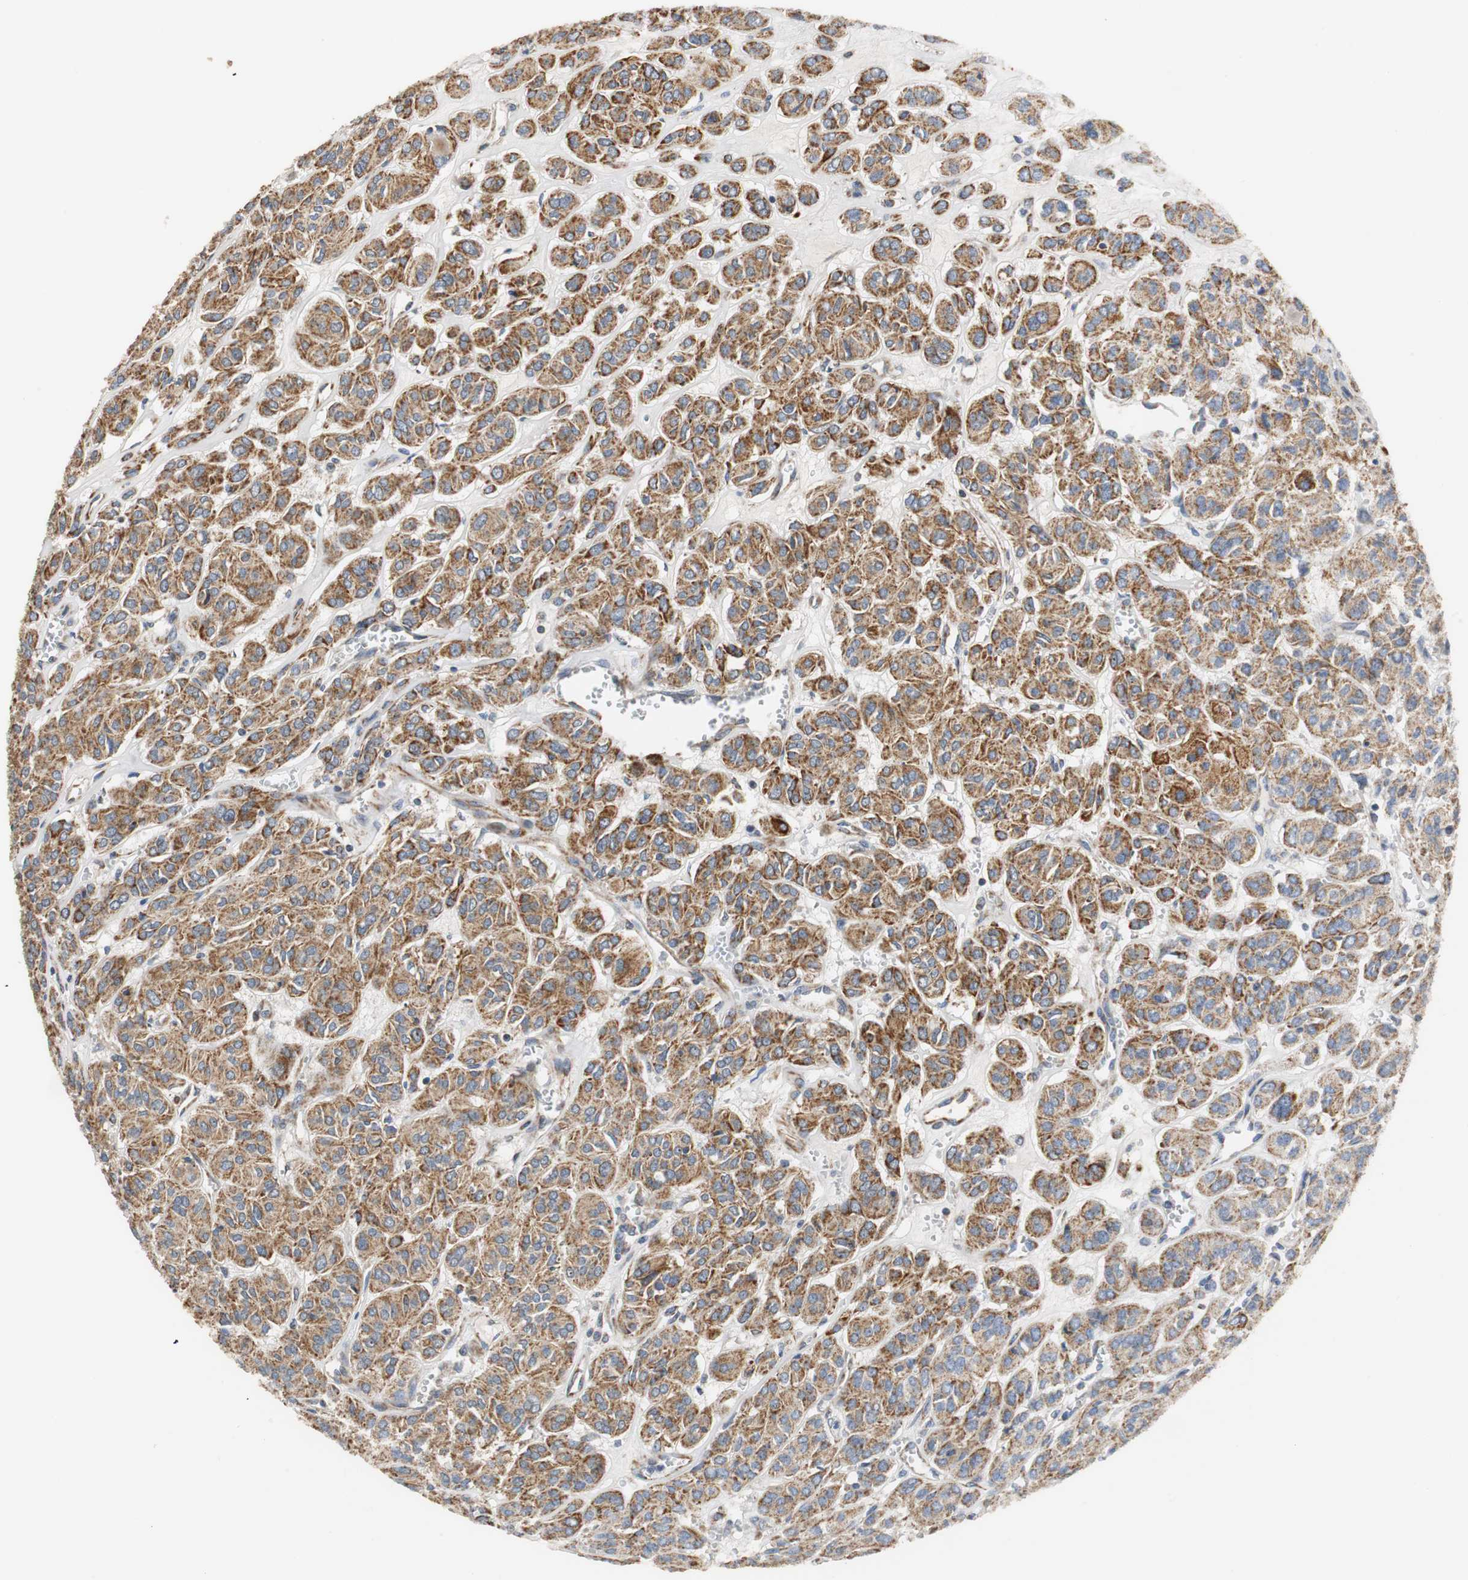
{"staining": {"intensity": "moderate", "quantity": ">75%", "location": "cytoplasmic/membranous"}, "tissue": "thyroid cancer", "cell_type": "Tumor cells", "image_type": "cancer", "snomed": [{"axis": "morphology", "description": "Follicular adenoma carcinoma, NOS"}, {"axis": "topography", "description": "Thyroid gland"}], "caption": "IHC of human thyroid cancer shows medium levels of moderate cytoplasmic/membranous expression in about >75% of tumor cells. (DAB IHC with brightfield microscopy, high magnification).", "gene": "HMGCL", "patient": {"sex": "female", "age": 71}}